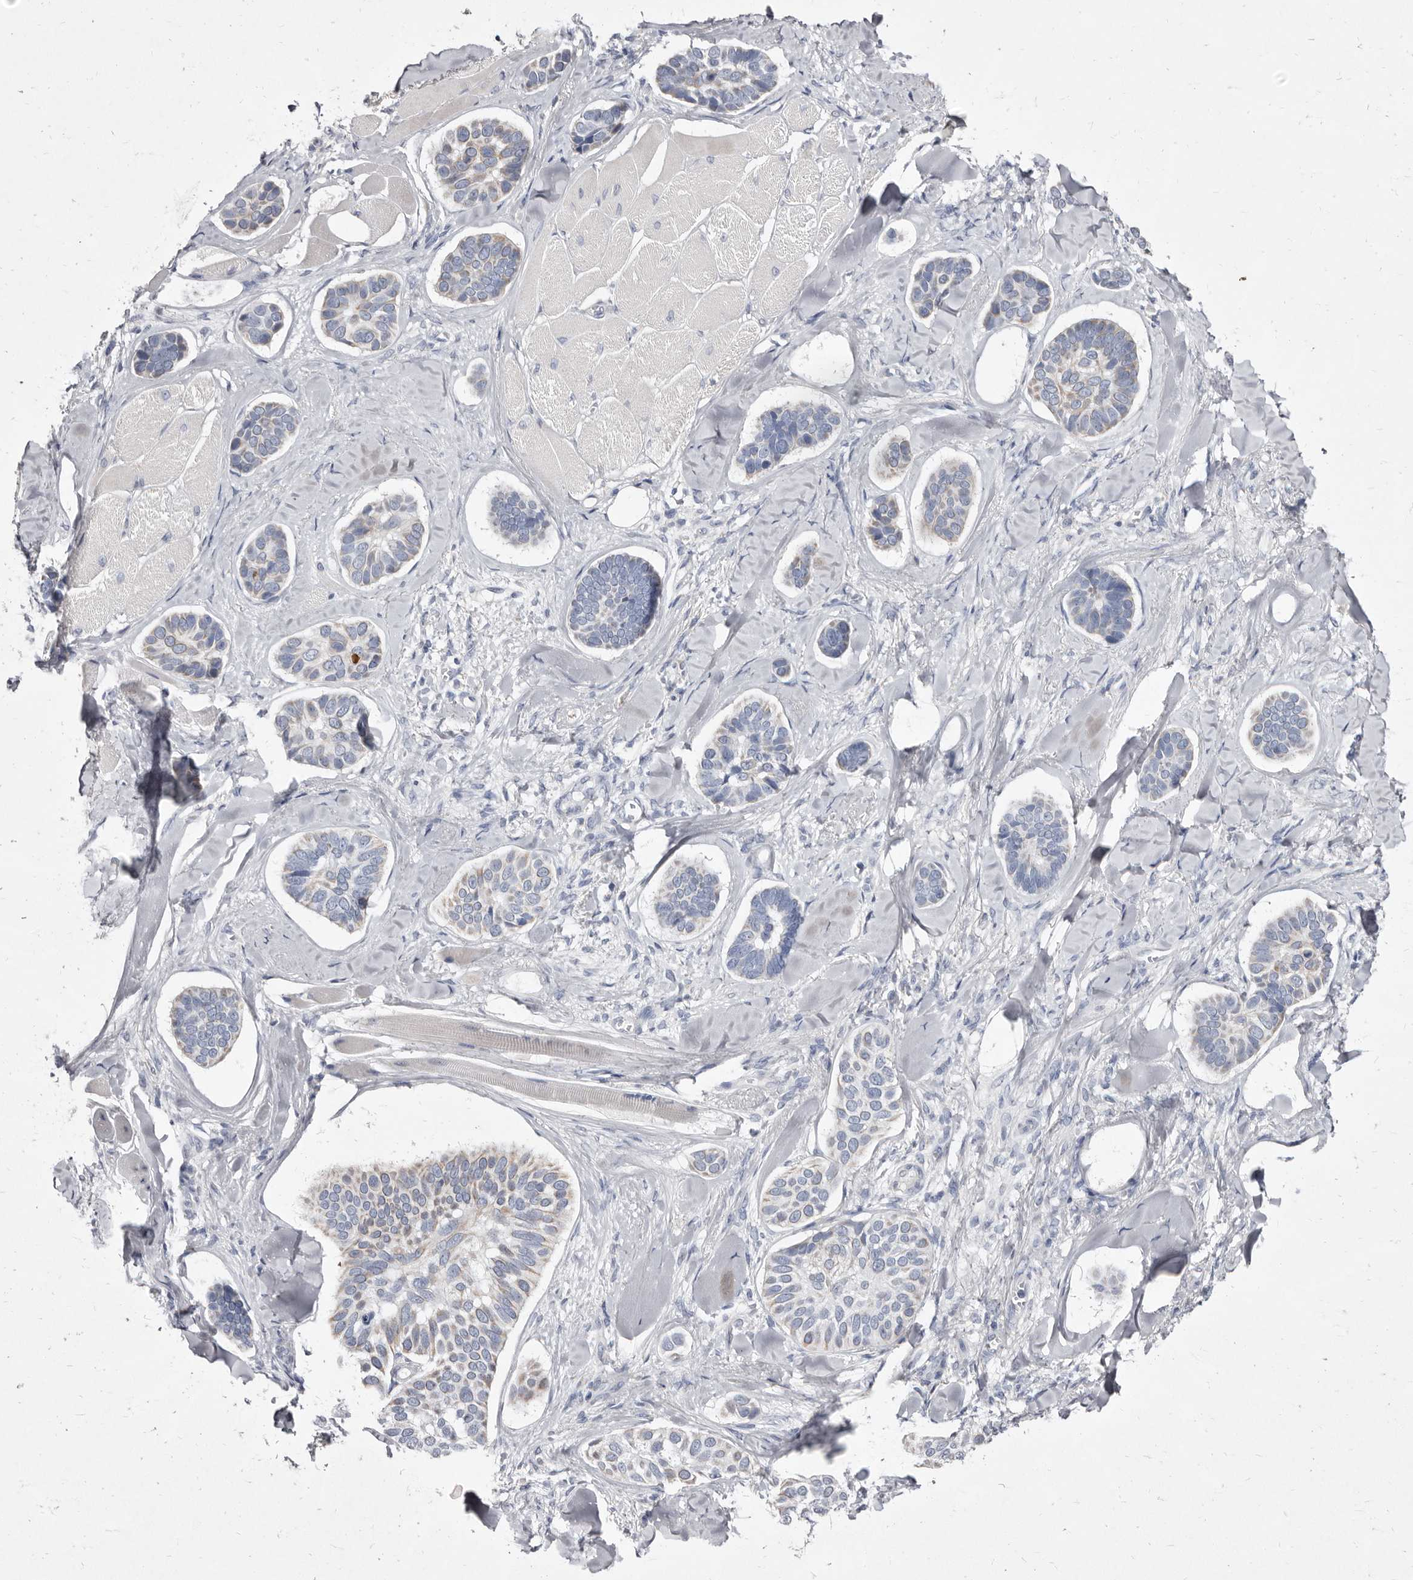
{"staining": {"intensity": "weak", "quantity": "<25%", "location": "cytoplasmic/membranous"}, "tissue": "skin cancer", "cell_type": "Tumor cells", "image_type": "cancer", "snomed": [{"axis": "morphology", "description": "Basal cell carcinoma"}, {"axis": "topography", "description": "Skin"}], "caption": "Immunohistochemistry (IHC) of human skin cancer exhibits no positivity in tumor cells.", "gene": "CYP2E1", "patient": {"sex": "male", "age": 62}}